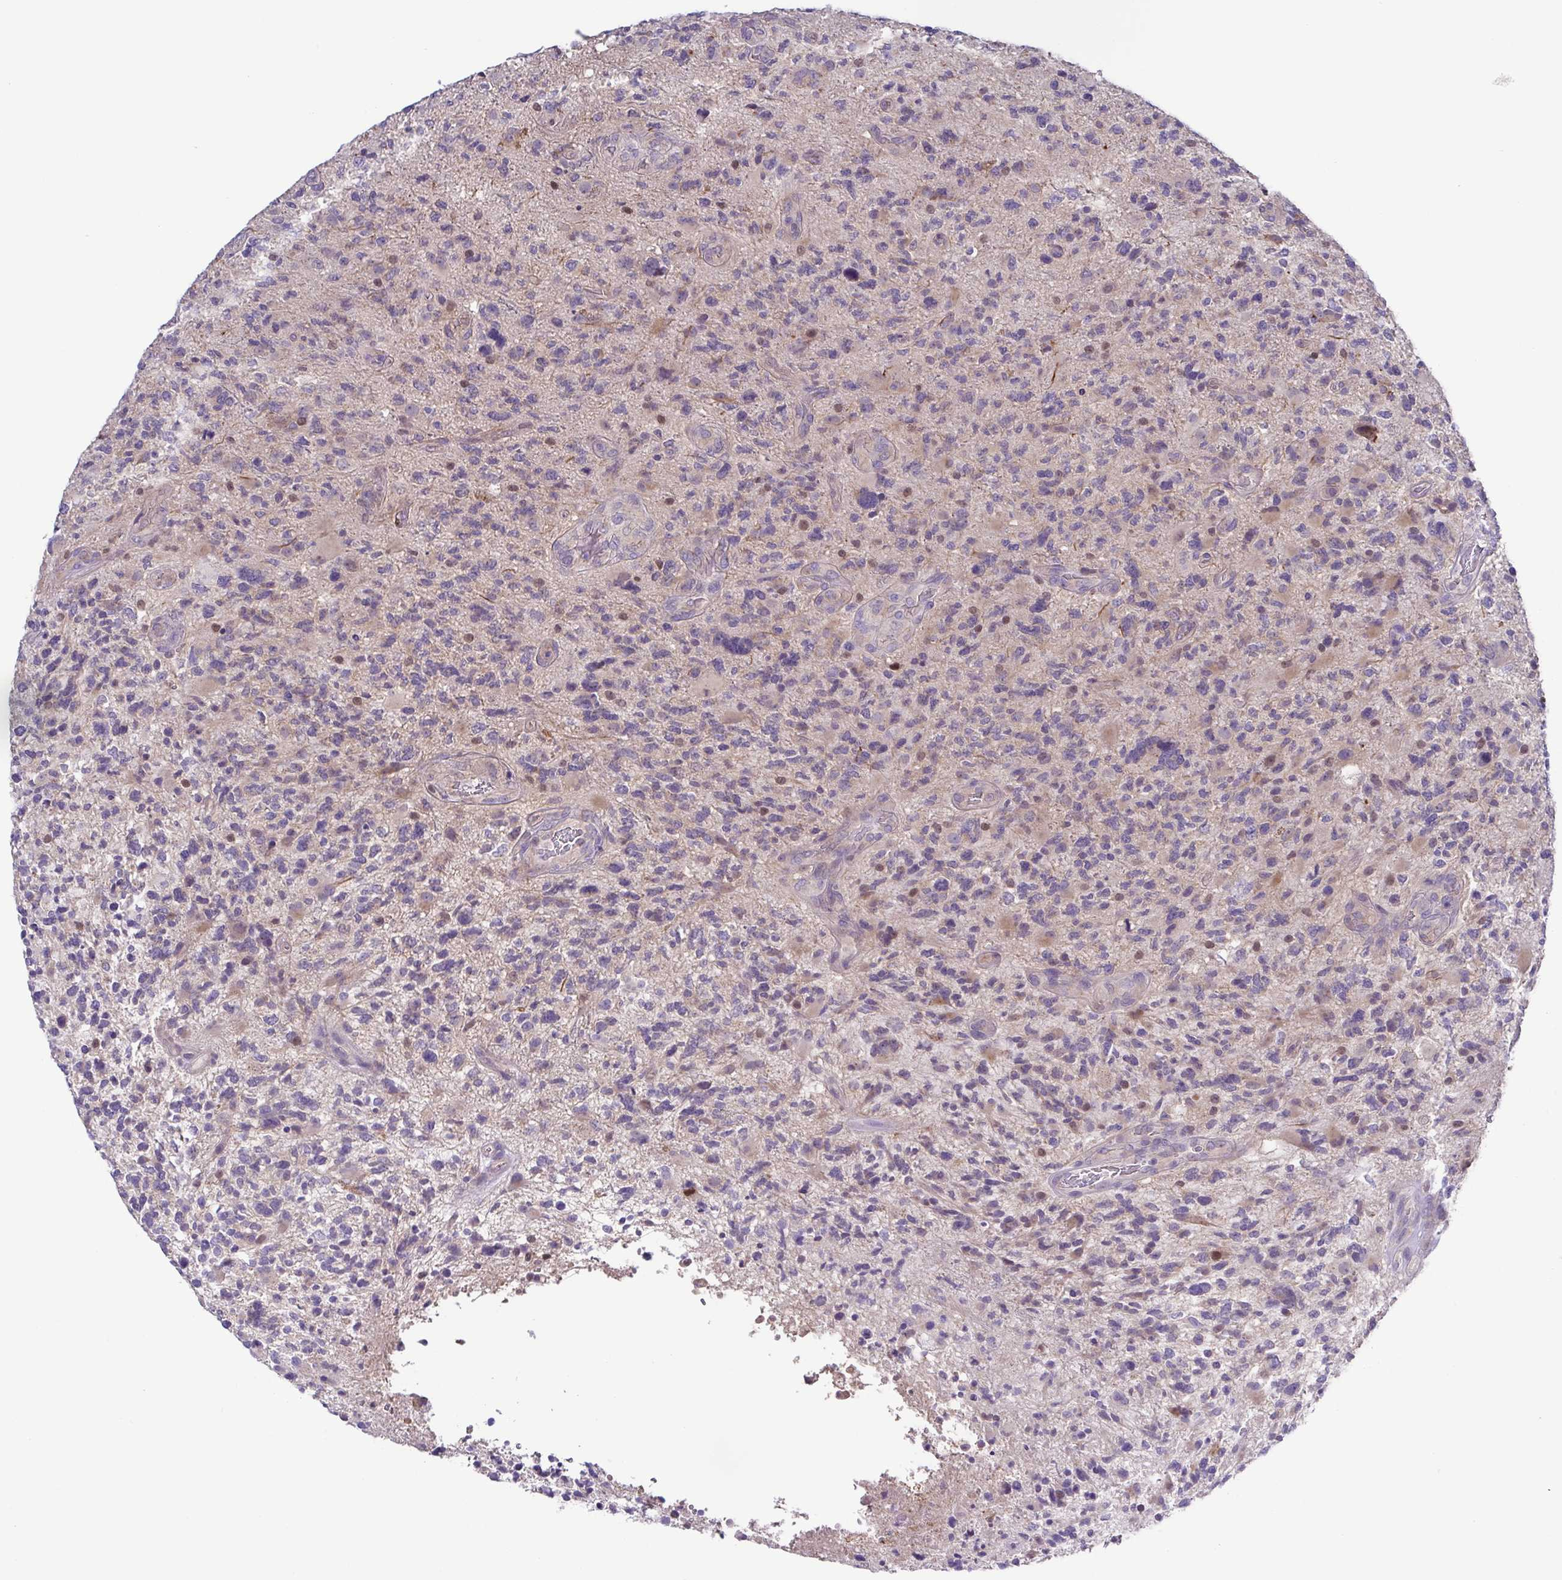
{"staining": {"intensity": "negative", "quantity": "none", "location": "none"}, "tissue": "glioma", "cell_type": "Tumor cells", "image_type": "cancer", "snomed": [{"axis": "morphology", "description": "Glioma, malignant, High grade"}, {"axis": "topography", "description": "Brain"}], "caption": "An image of human malignant high-grade glioma is negative for staining in tumor cells.", "gene": "UBE2Q1", "patient": {"sex": "female", "age": 71}}